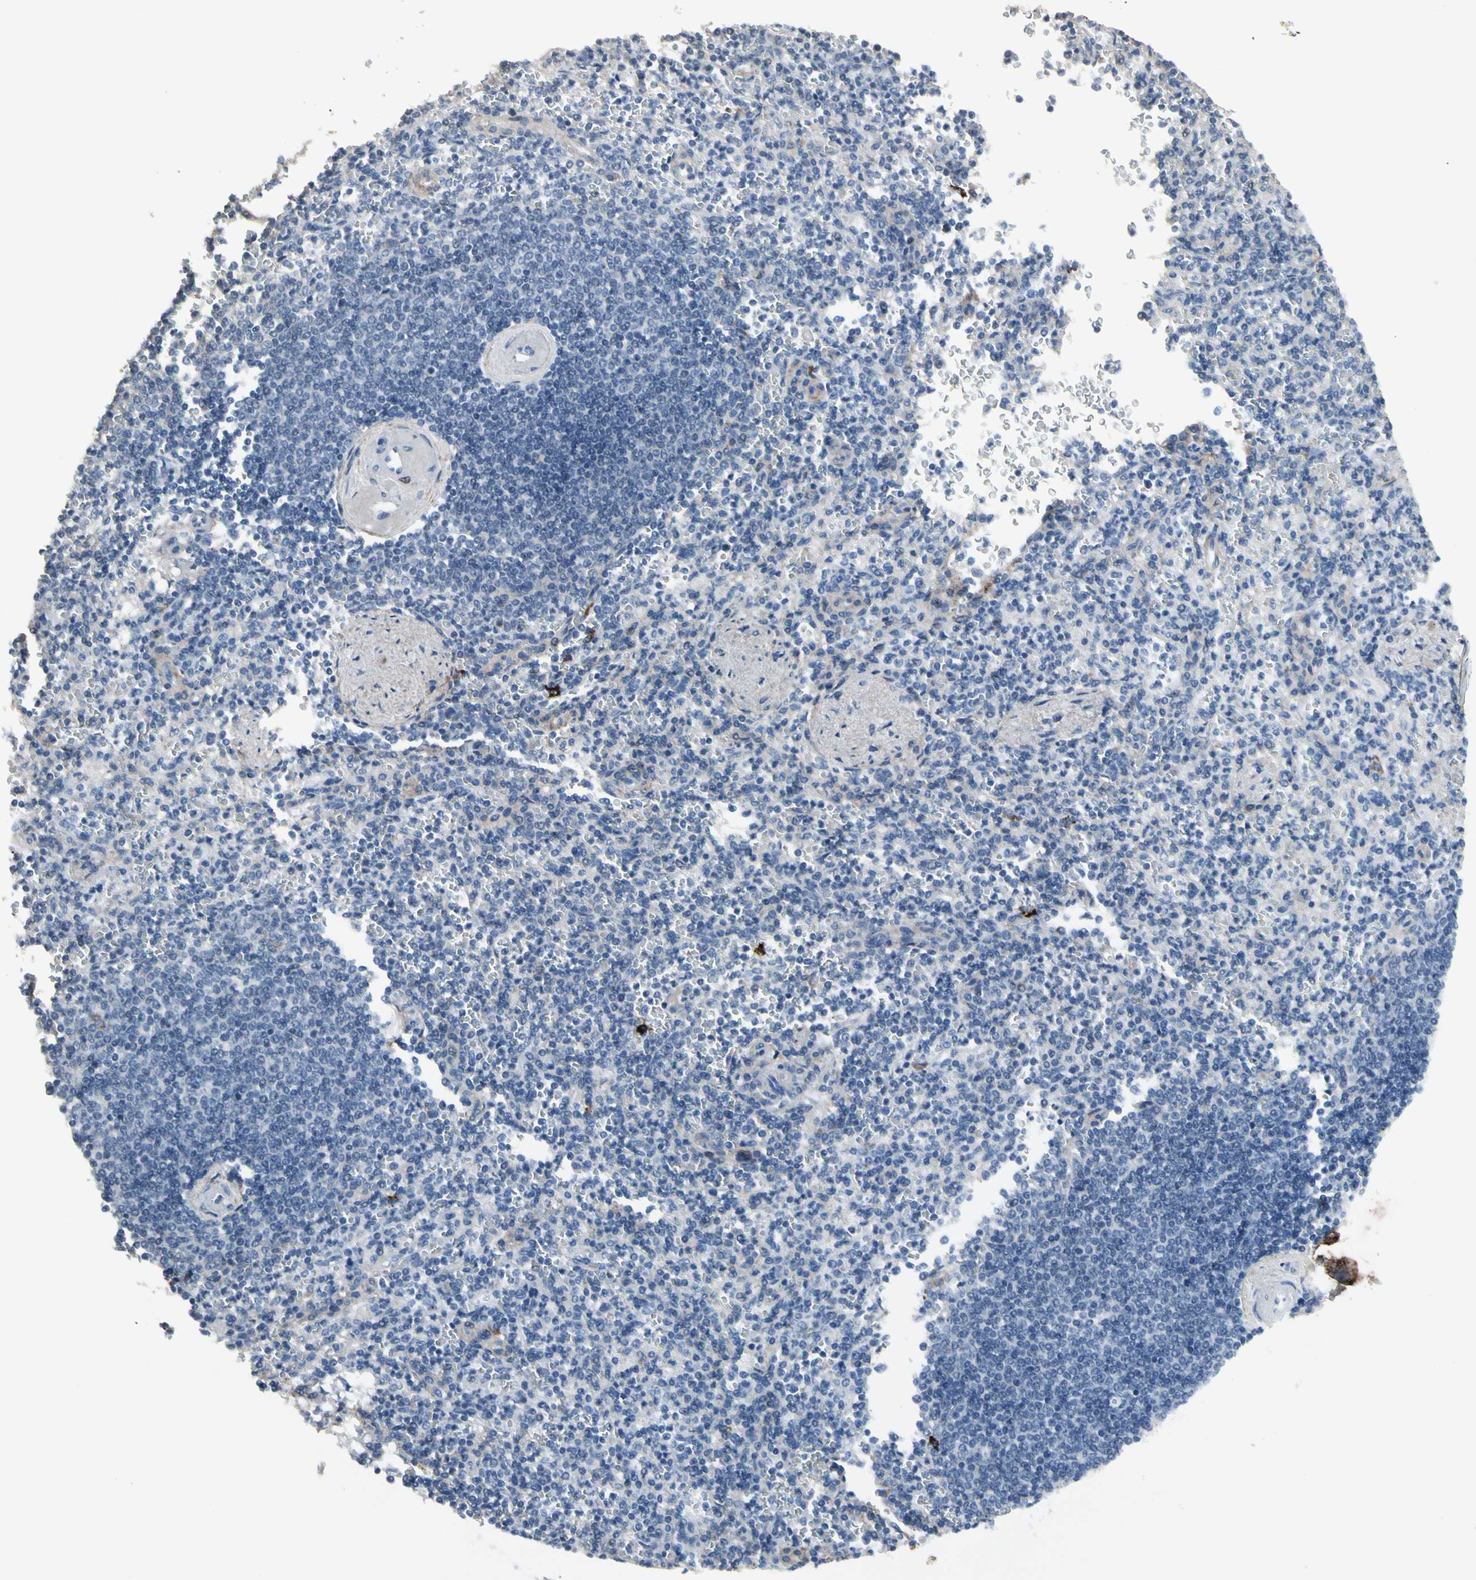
{"staining": {"intensity": "strong", "quantity": "<25%", "location": "cytoplasmic/membranous"}, "tissue": "spleen", "cell_type": "Cells in red pulp", "image_type": "normal", "snomed": [{"axis": "morphology", "description": "Normal tissue, NOS"}, {"axis": "topography", "description": "Spleen"}], "caption": "The immunohistochemical stain shows strong cytoplasmic/membranous expression in cells in red pulp of normal spleen. Nuclei are stained in blue.", "gene": "PIGR", "patient": {"sex": "female", "age": 74}}